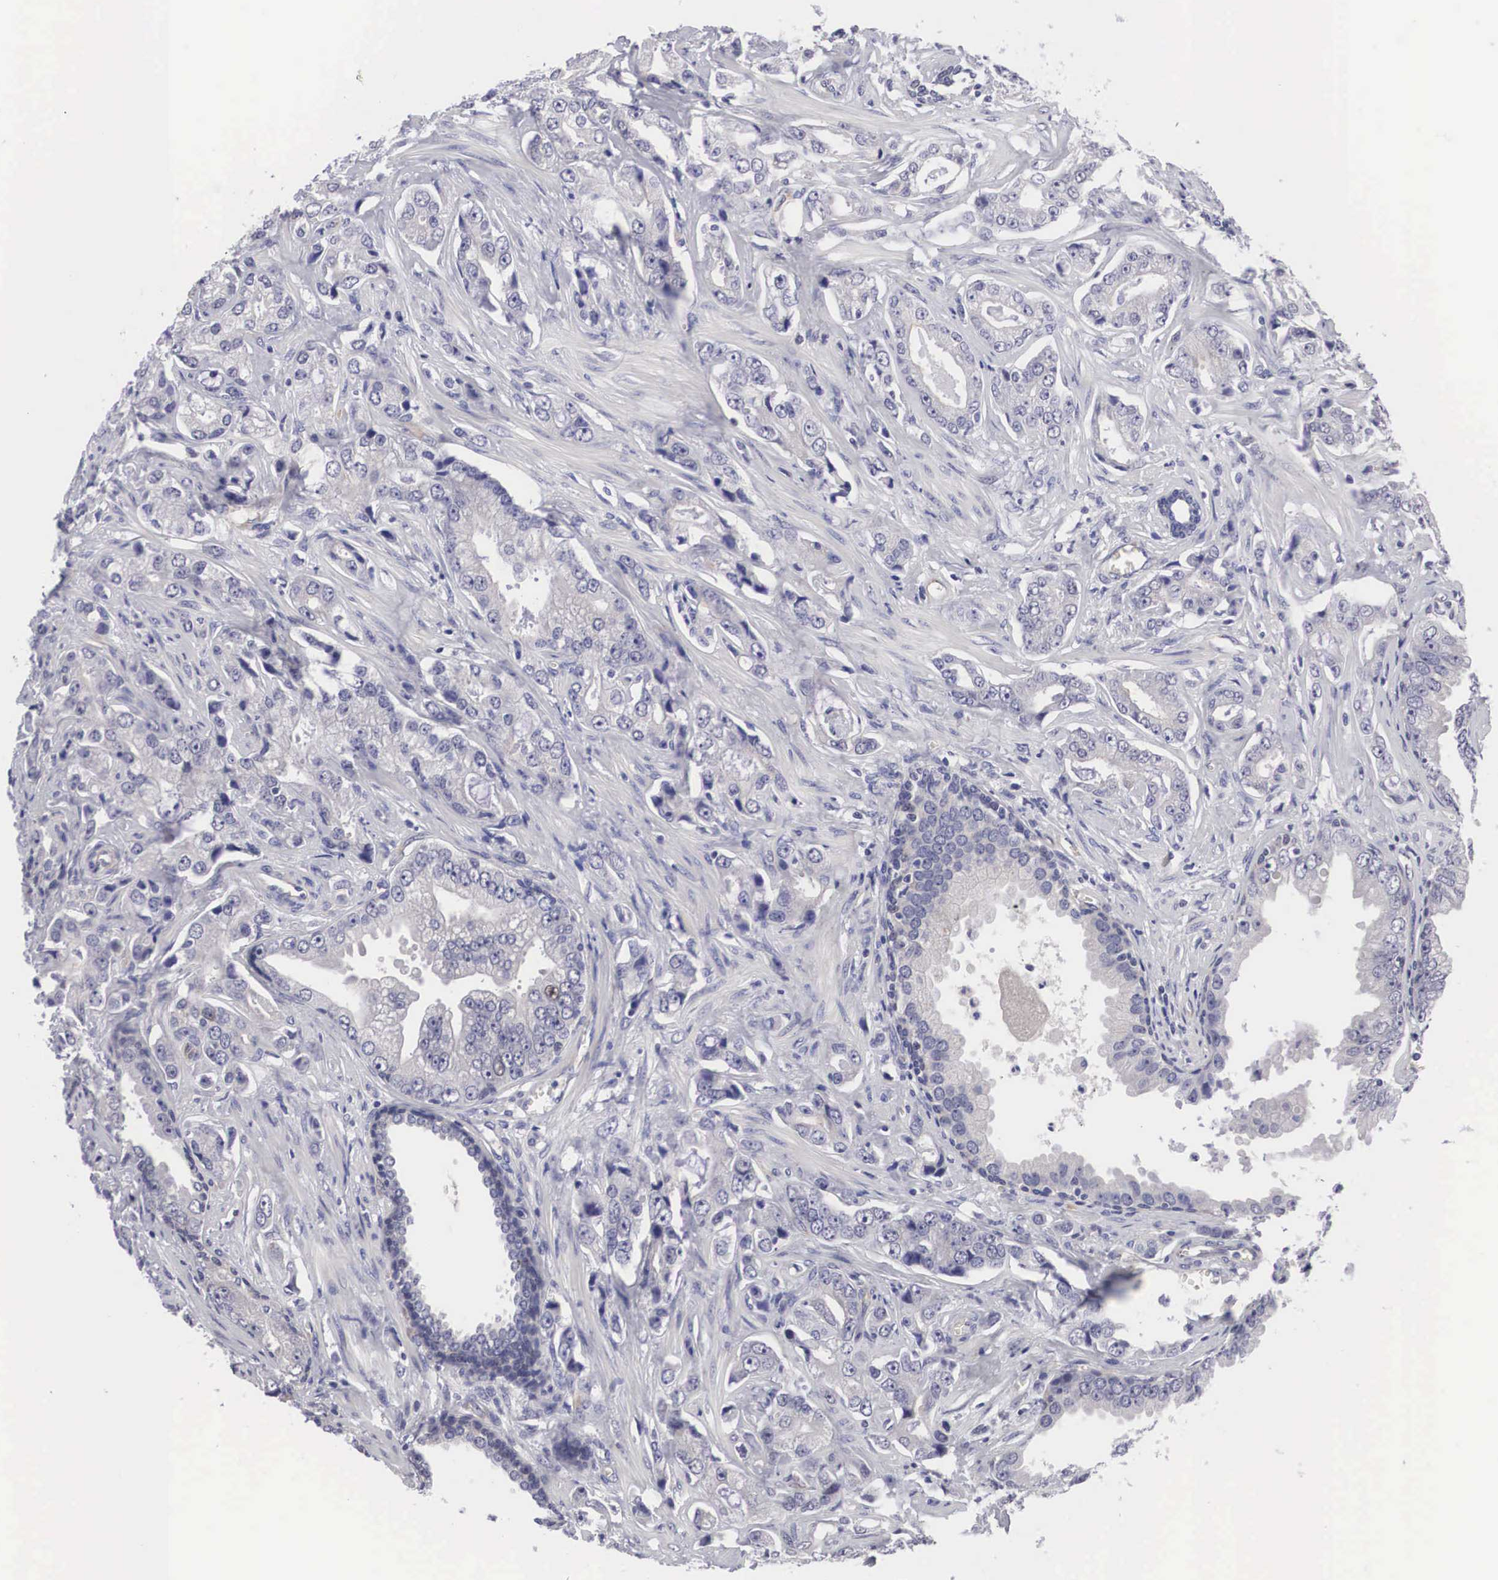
{"staining": {"intensity": "negative", "quantity": "none", "location": "none"}, "tissue": "prostate cancer", "cell_type": "Tumor cells", "image_type": "cancer", "snomed": [{"axis": "morphology", "description": "Adenocarcinoma, Low grade"}, {"axis": "topography", "description": "Prostate"}], "caption": "A high-resolution image shows IHC staining of prostate adenocarcinoma (low-grade), which displays no significant expression in tumor cells.", "gene": "MAST4", "patient": {"sex": "male", "age": 65}}